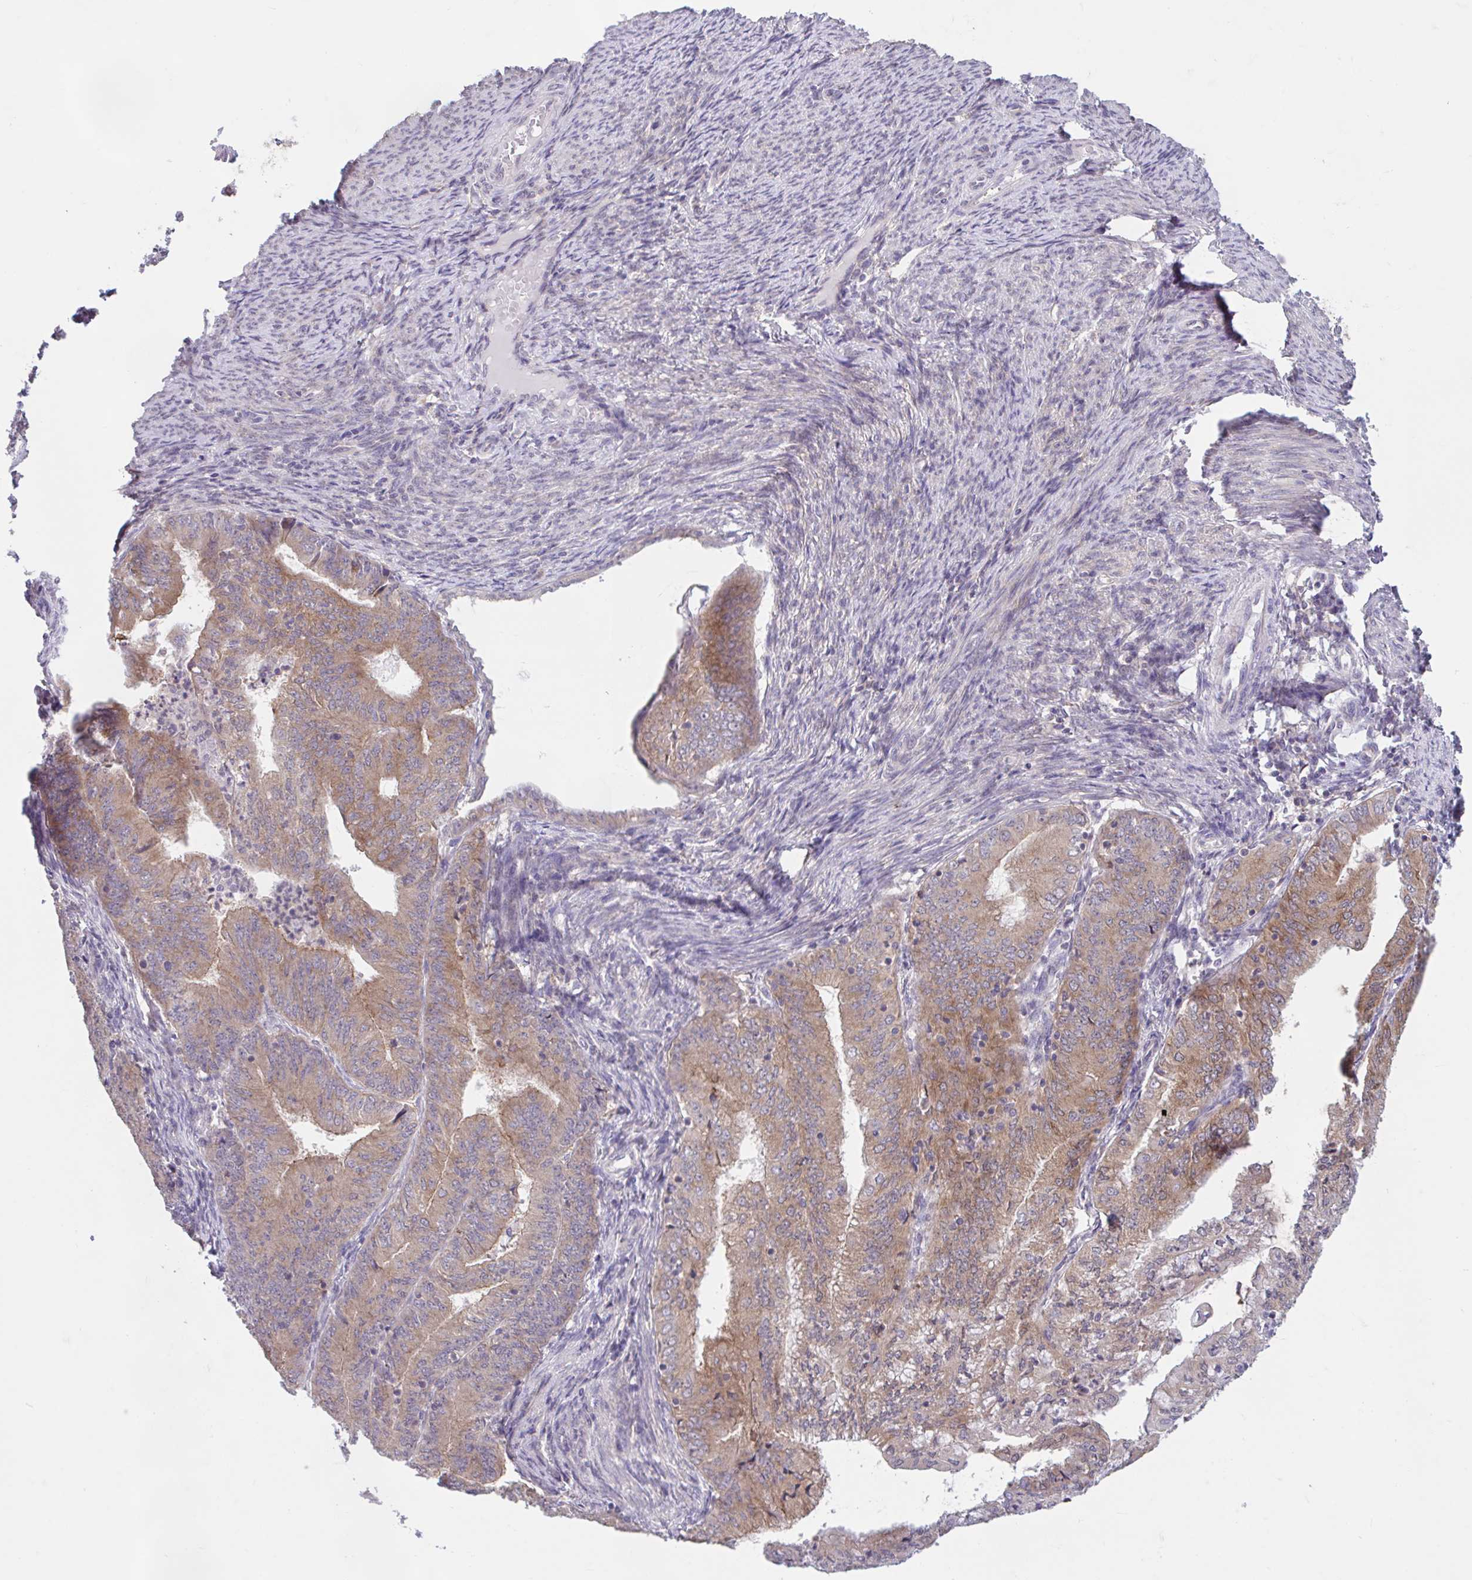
{"staining": {"intensity": "moderate", "quantity": "25%-75%", "location": "cytoplasmic/membranous"}, "tissue": "endometrial cancer", "cell_type": "Tumor cells", "image_type": "cancer", "snomed": [{"axis": "morphology", "description": "Adenocarcinoma, NOS"}, {"axis": "topography", "description": "Endometrium"}], "caption": "Endometrial adenocarcinoma stained with immunohistochemistry (IHC) displays moderate cytoplasmic/membranous expression in approximately 25%-75% of tumor cells.", "gene": "RALBP1", "patient": {"sex": "female", "age": 57}}